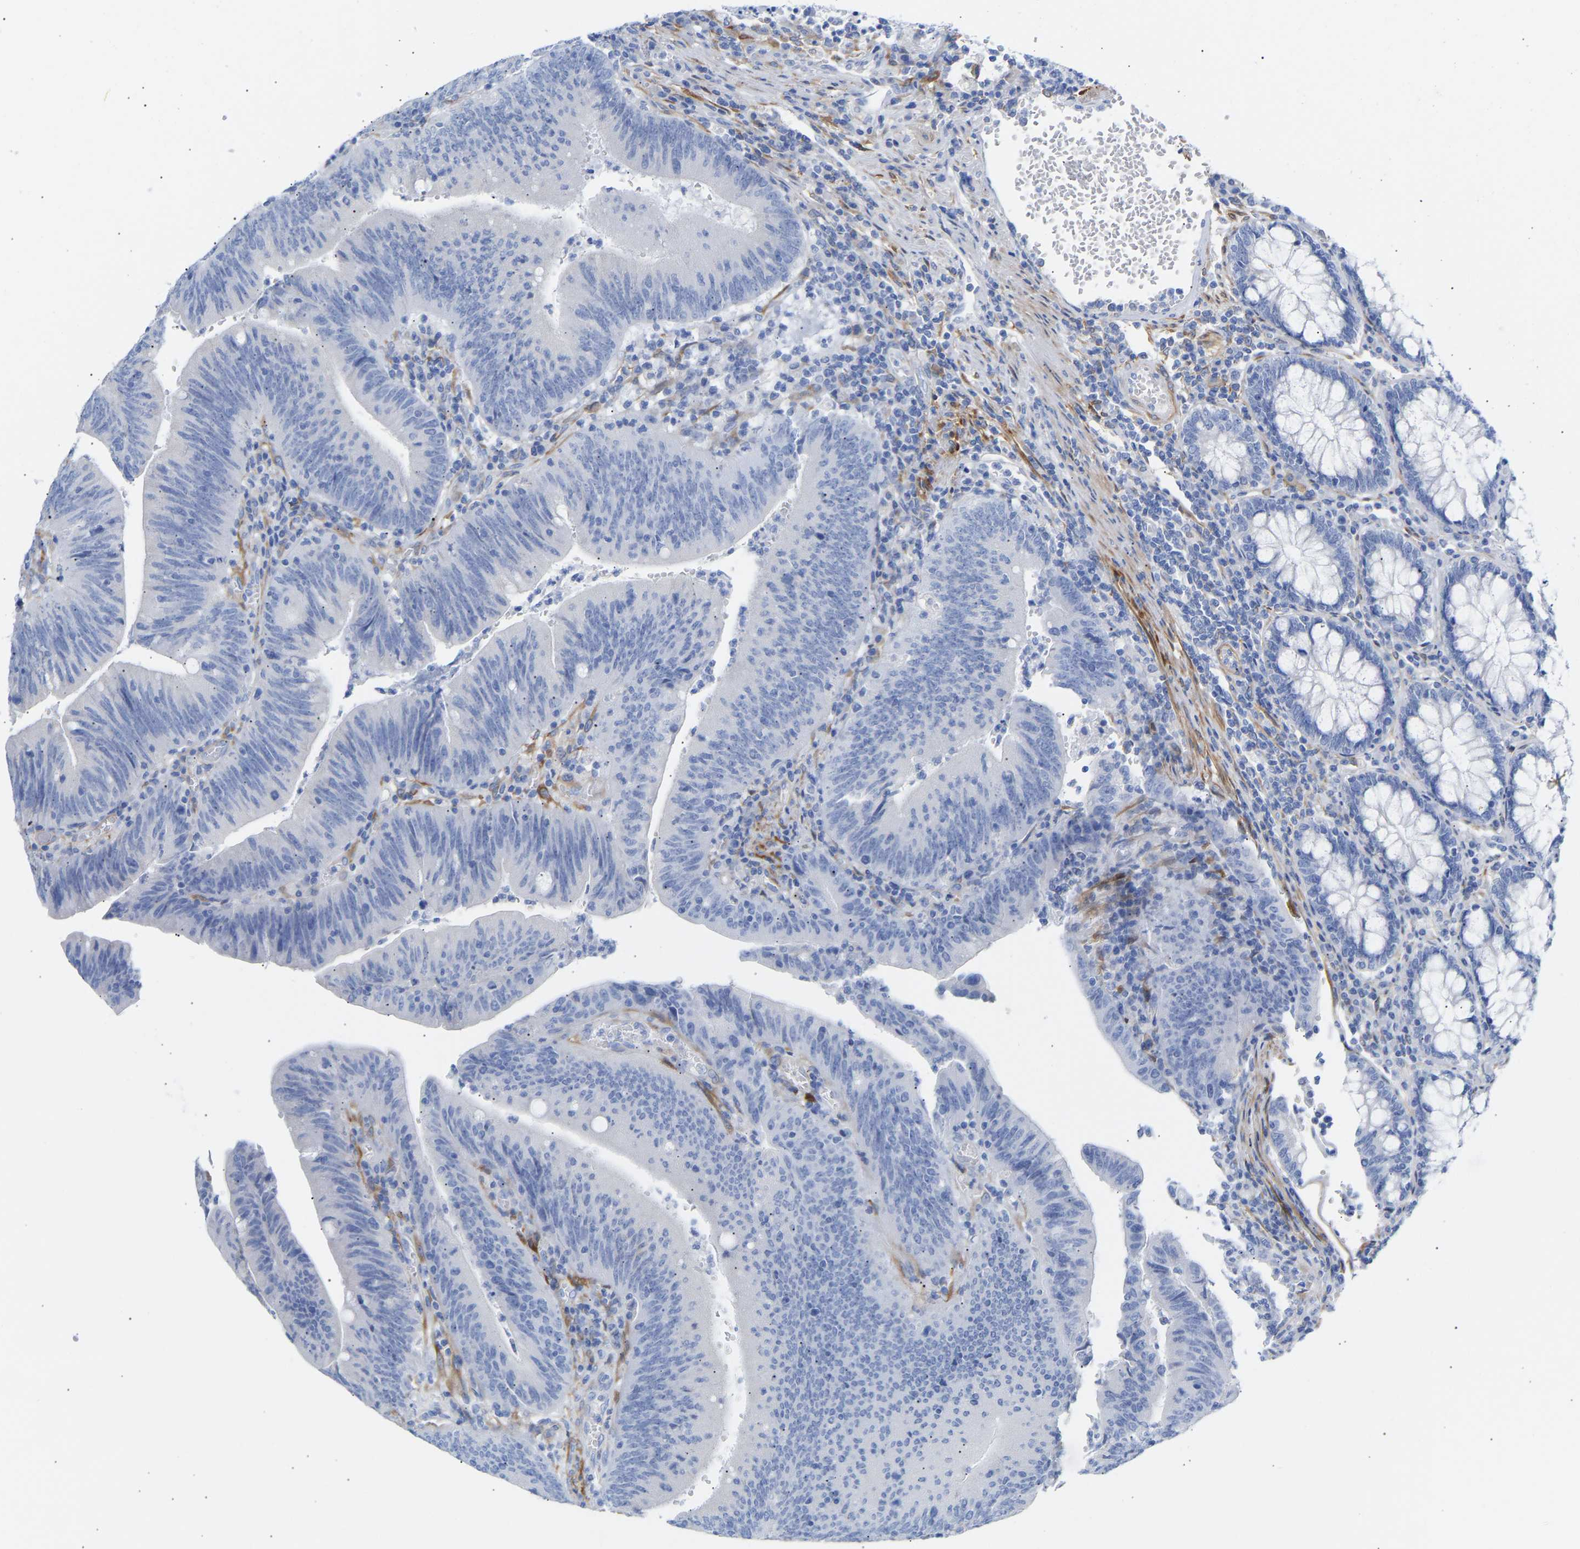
{"staining": {"intensity": "negative", "quantity": "none", "location": "none"}, "tissue": "colorectal cancer", "cell_type": "Tumor cells", "image_type": "cancer", "snomed": [{"axis": "morphology", "description": "Normal tissue, NOS"}, {"axis": "morphology", "description": "Adenocarcinoma, NOS"}, {"axis": "topography", "description": "Rectum"}], "caption": "Image shows no protein positivity in tumor cells of colorectal cancer tissue.", "gene": "AMPH", "patient": {"sex": "female", "age": 66}}